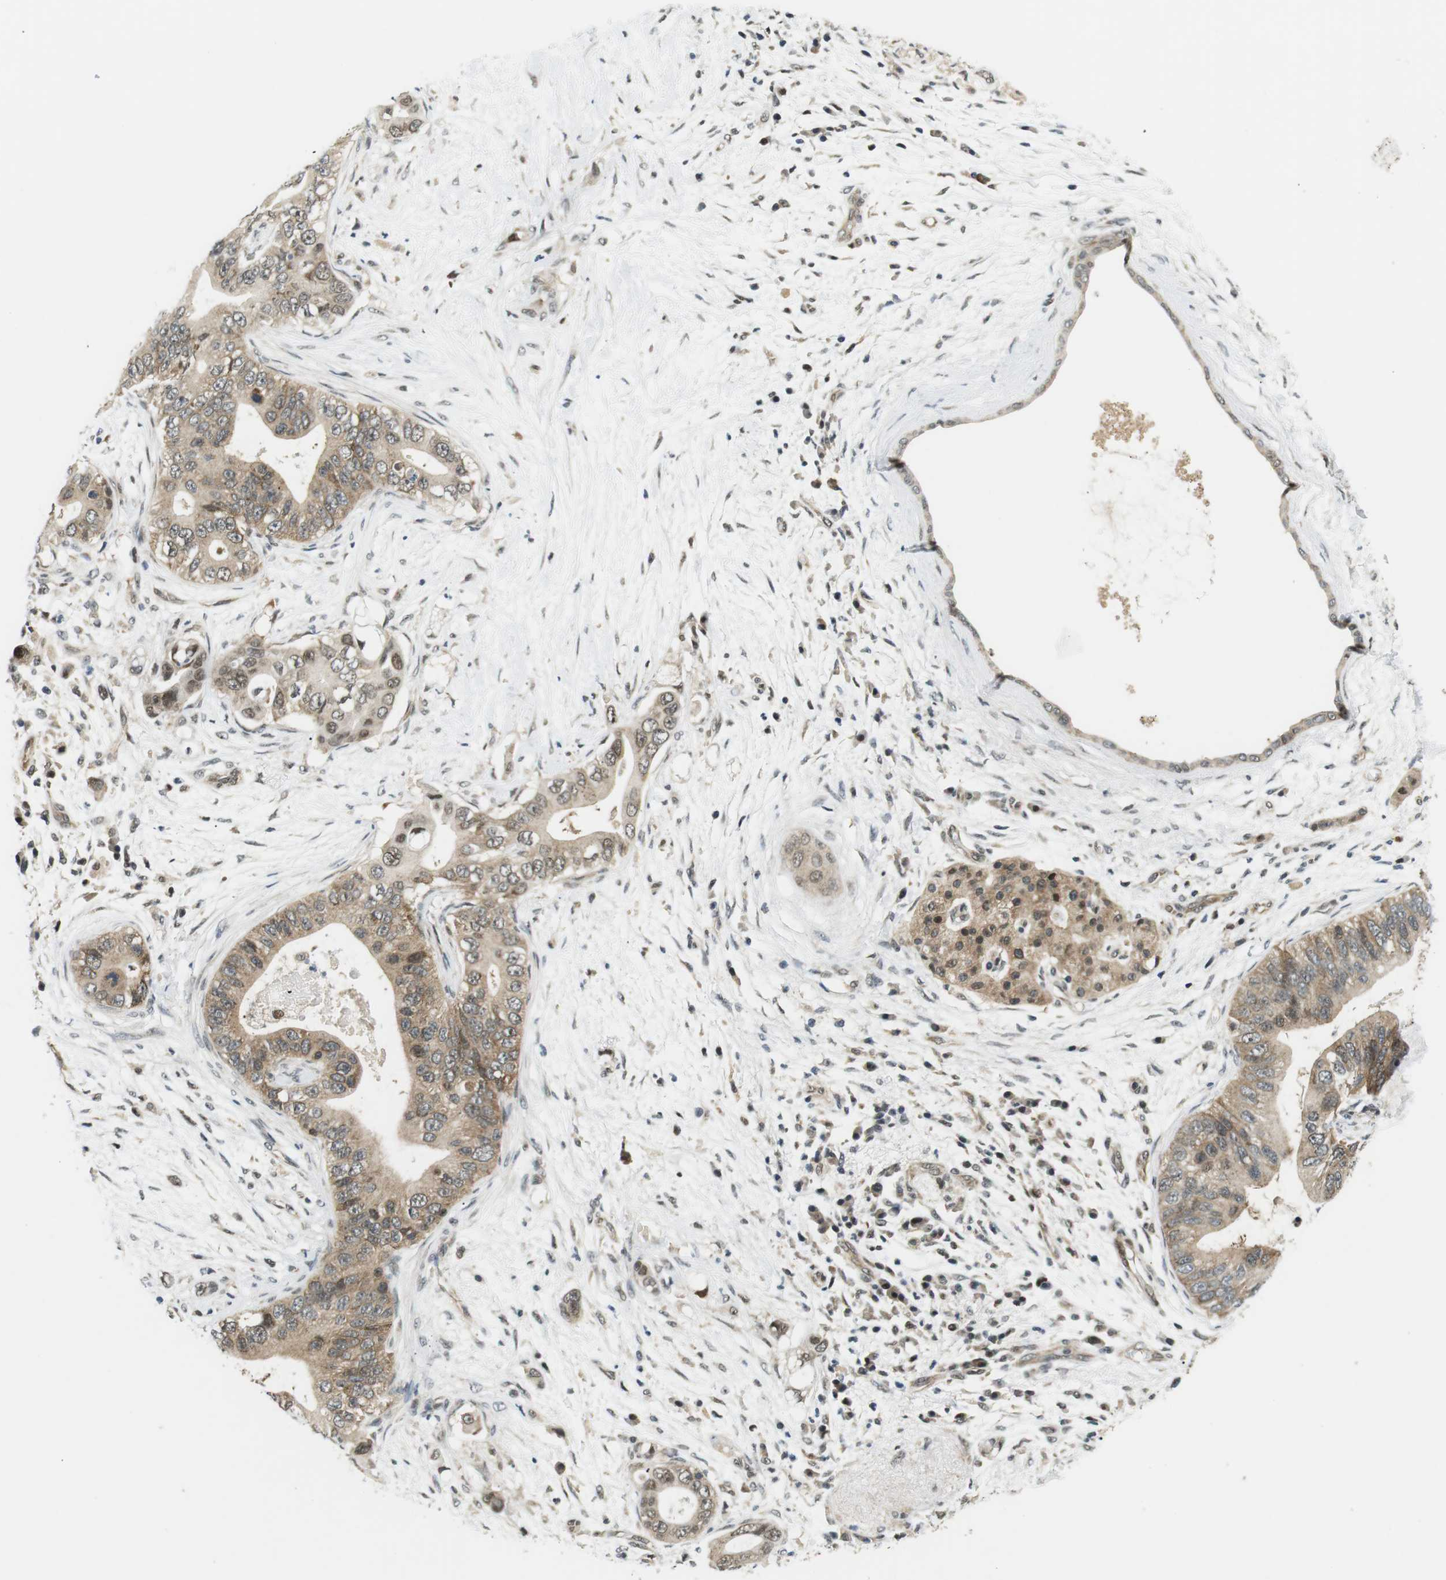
{"staining": {"intensity": "weak", "quantity": ">75%", "location": "cytoplasmic/membranous,nuclear"}, "tissue": "pancreatic cancer", "cell_type": "Tumor cells", "image_type": "cancer", "snomed": [{"axis": "morphology", "description": "Adenocarcinoma, NOS"}, {"axis": "topography", "description": "Pancreas"}], "caption": "Protein analysis of adenocarcinoma (pancreatic) tissue reveals weak cytoplasmic/membranous and nuclear positivity in approximately >75% of tumor cells.", "gene": "CSNK2B", "patient": {"sex": "male", "age": 77}}